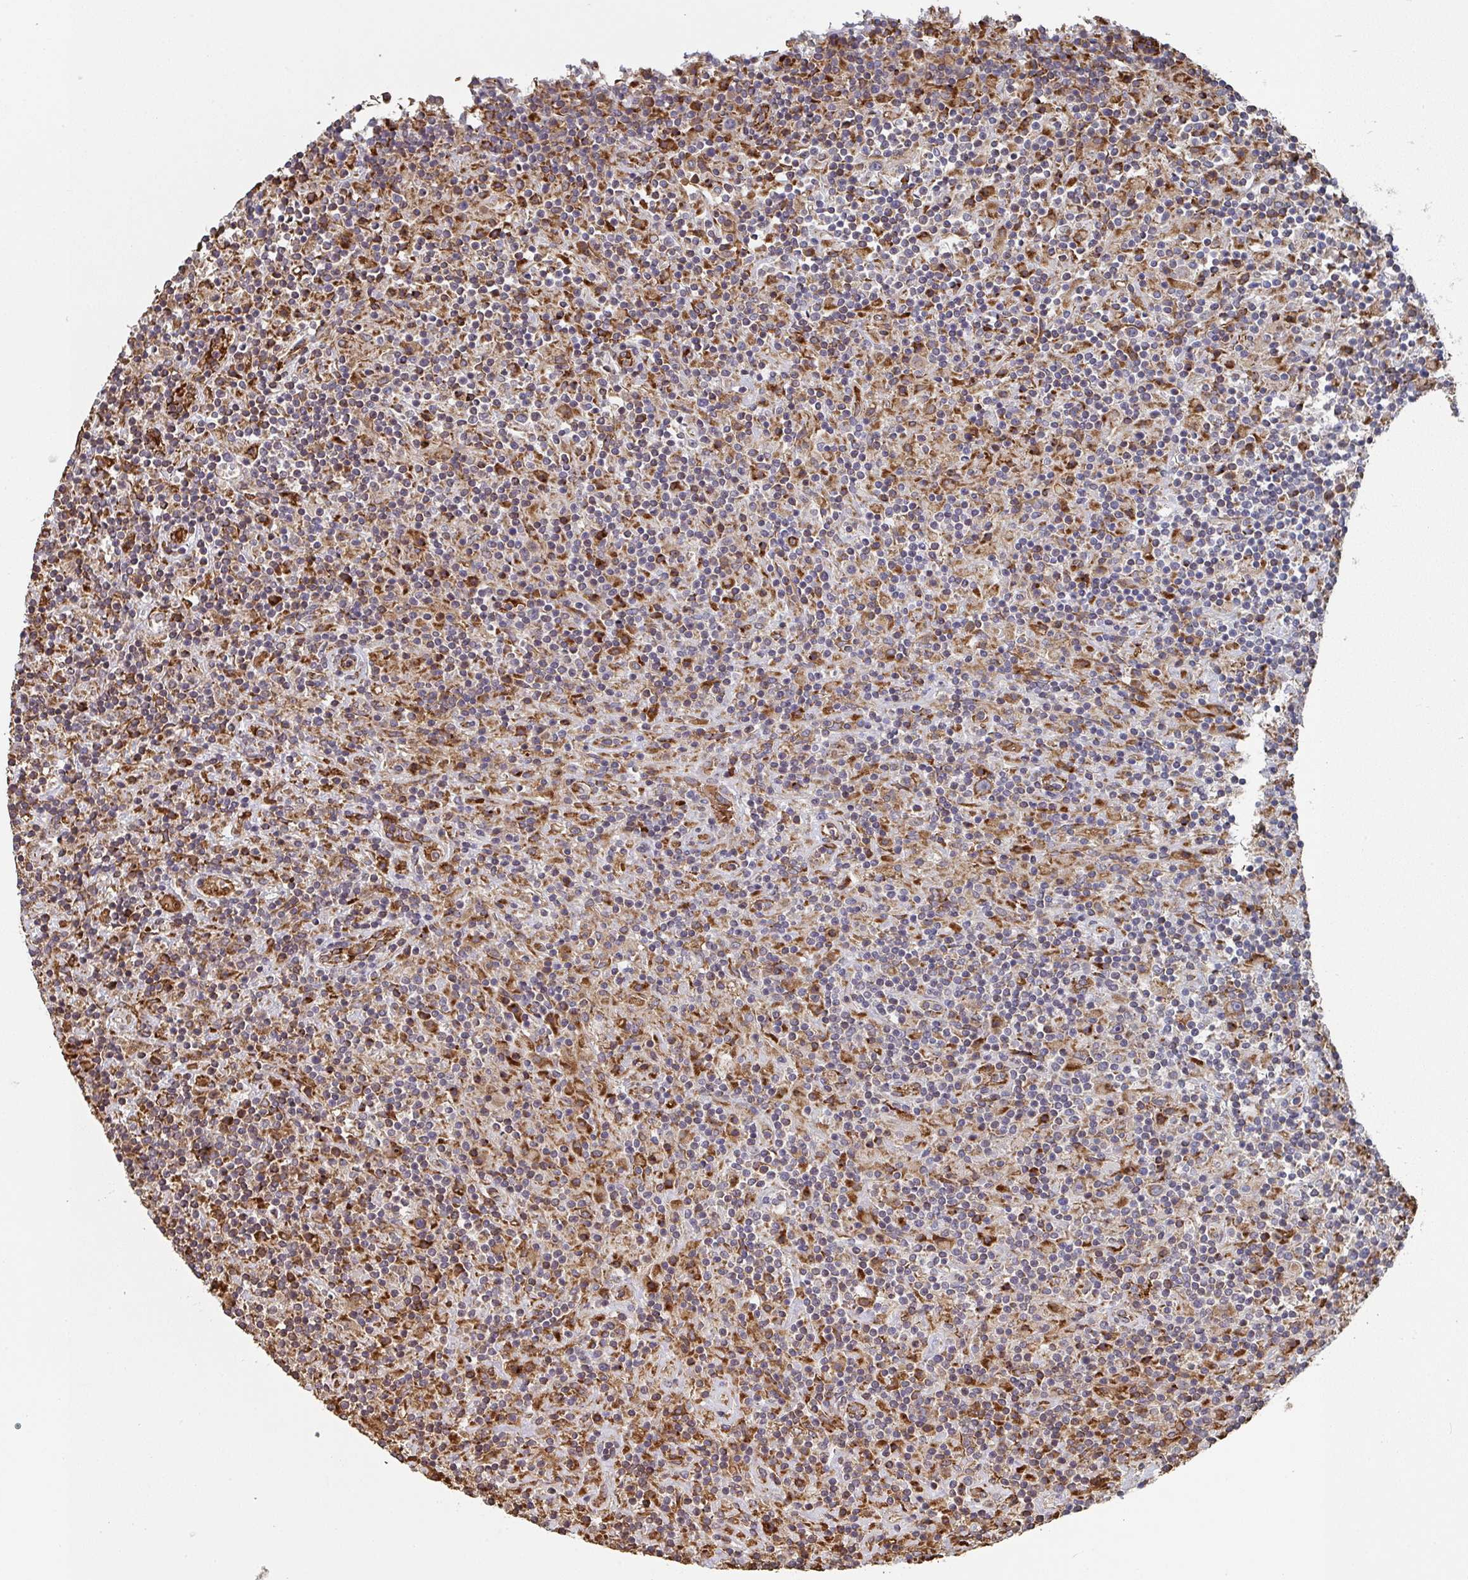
{"staining": {"intensity": "moderate", "quantity": "25%-75%", "location": "cytoplasmic/membranous"}, "tissue": "lymphoma", "cell_type": "Tumor cells", "image_type": "cancer", "snomed": [{"axis": "morphology", "description": "Hodgkin's disease, NOS"}, {"axis": "topography", "description": "Lymph node"}], "caption": "Immunohistochemistry staining of Hodgkin's disease, which exhibits medium levels of moderate cytoplasmic/membranous positivity in about 25%-75% of tumor cells indicating moderate cytoplasmic/membranous protein positivity. The staining was performed using DAB (3,3'-diaminobenzidine) (brown) for protein detection and nuclei were counterstained in hematoxylin (blue).", "gene": "POLG", "patient": {"sex": "male", "age": 70}}